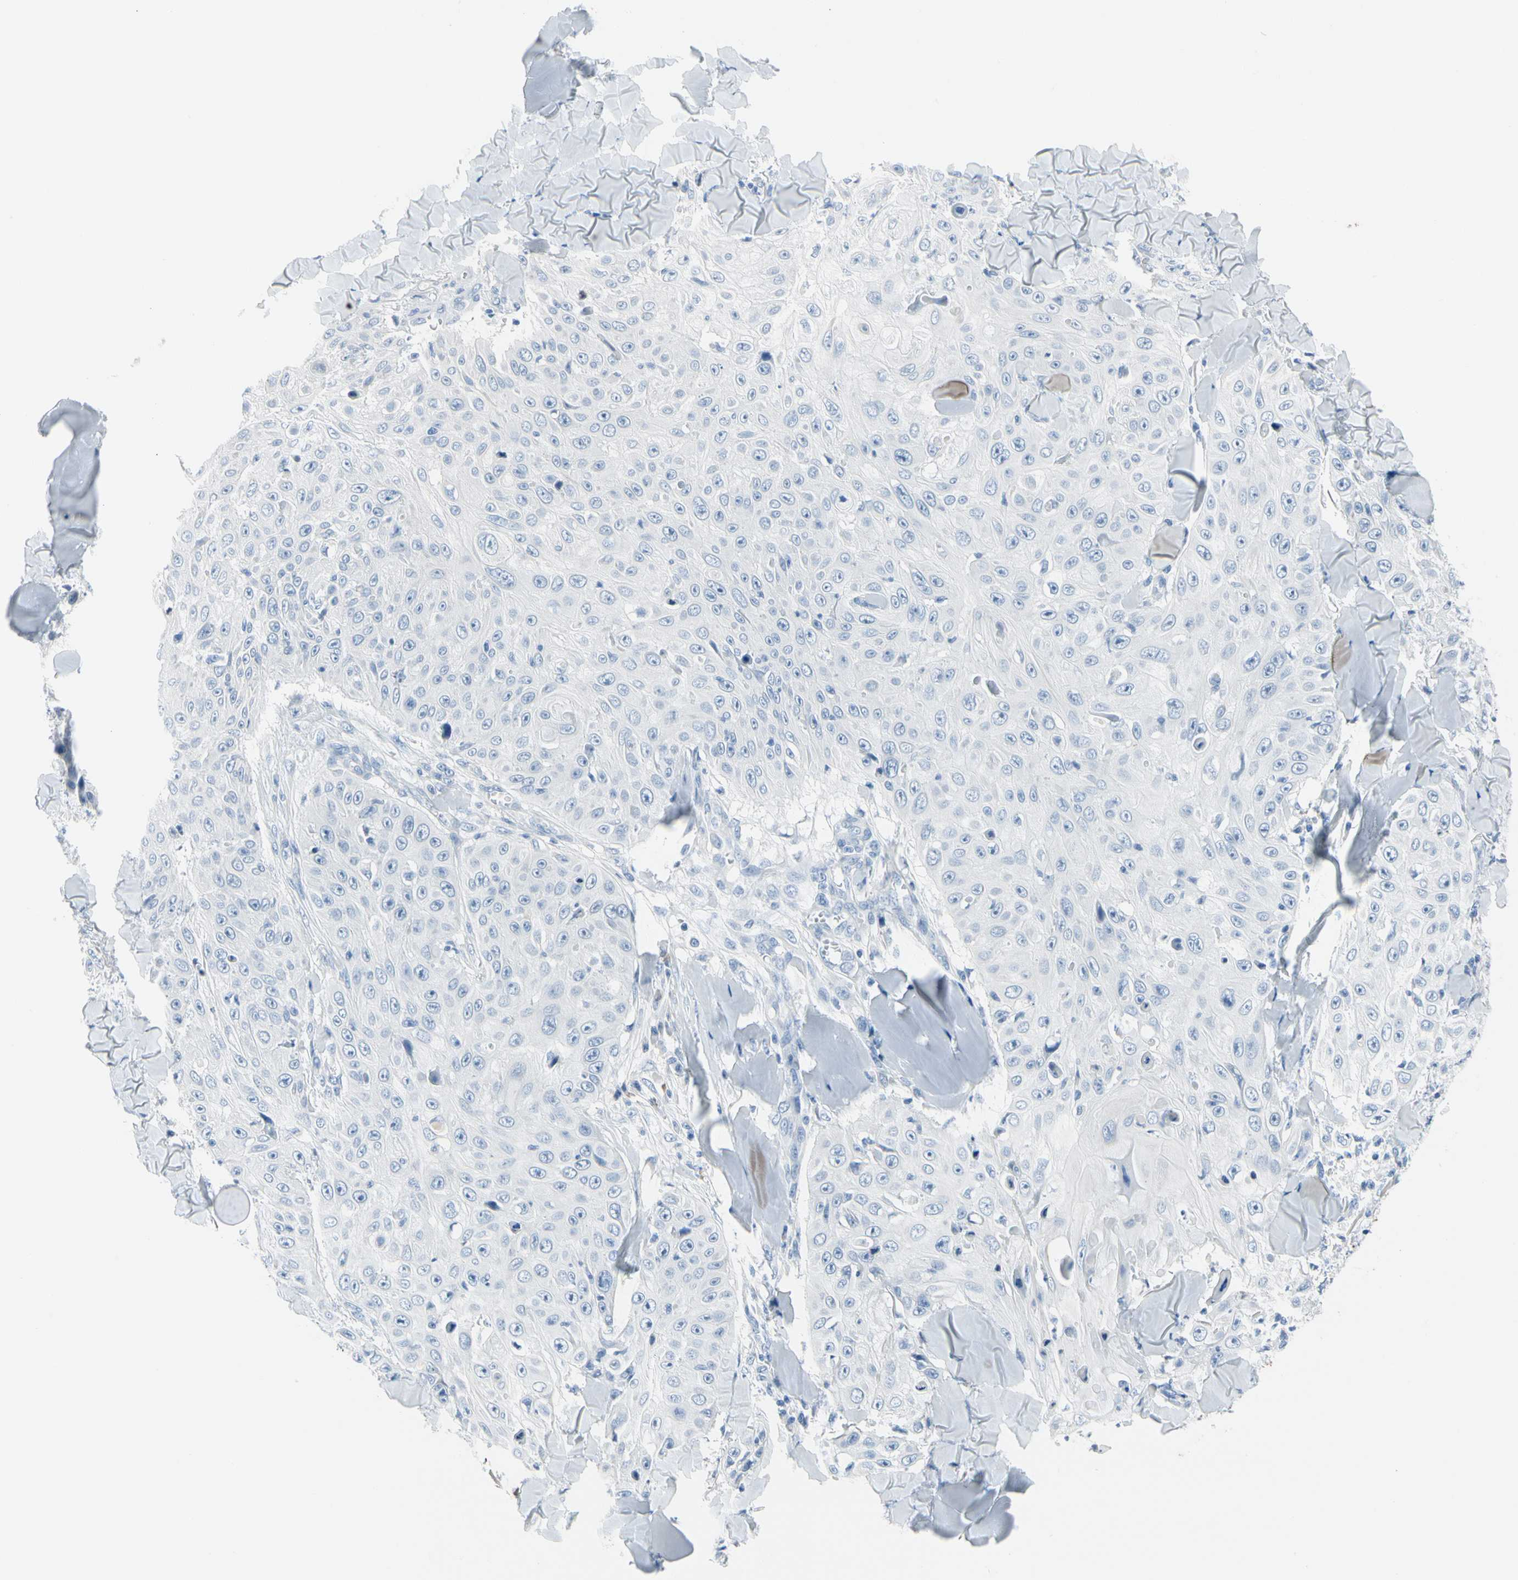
{"staining": {"intensity": "negative", "quantity": "none", "location": "none"}, "tissue": "skin cancer", "cell_type": "Tumor cells", "image_type": "cancer", "snomed": [{"axis": "morphology", "description": "Squamous cell carcinoma, NOS"}, {"axis": "topography", "description": "Skin"}], "caption": "There is no significant staining in tumor cells of skin squamous cell carcinoma.", "gene": "MUC5B", "patient": {"sex": "male", "age": 86}}